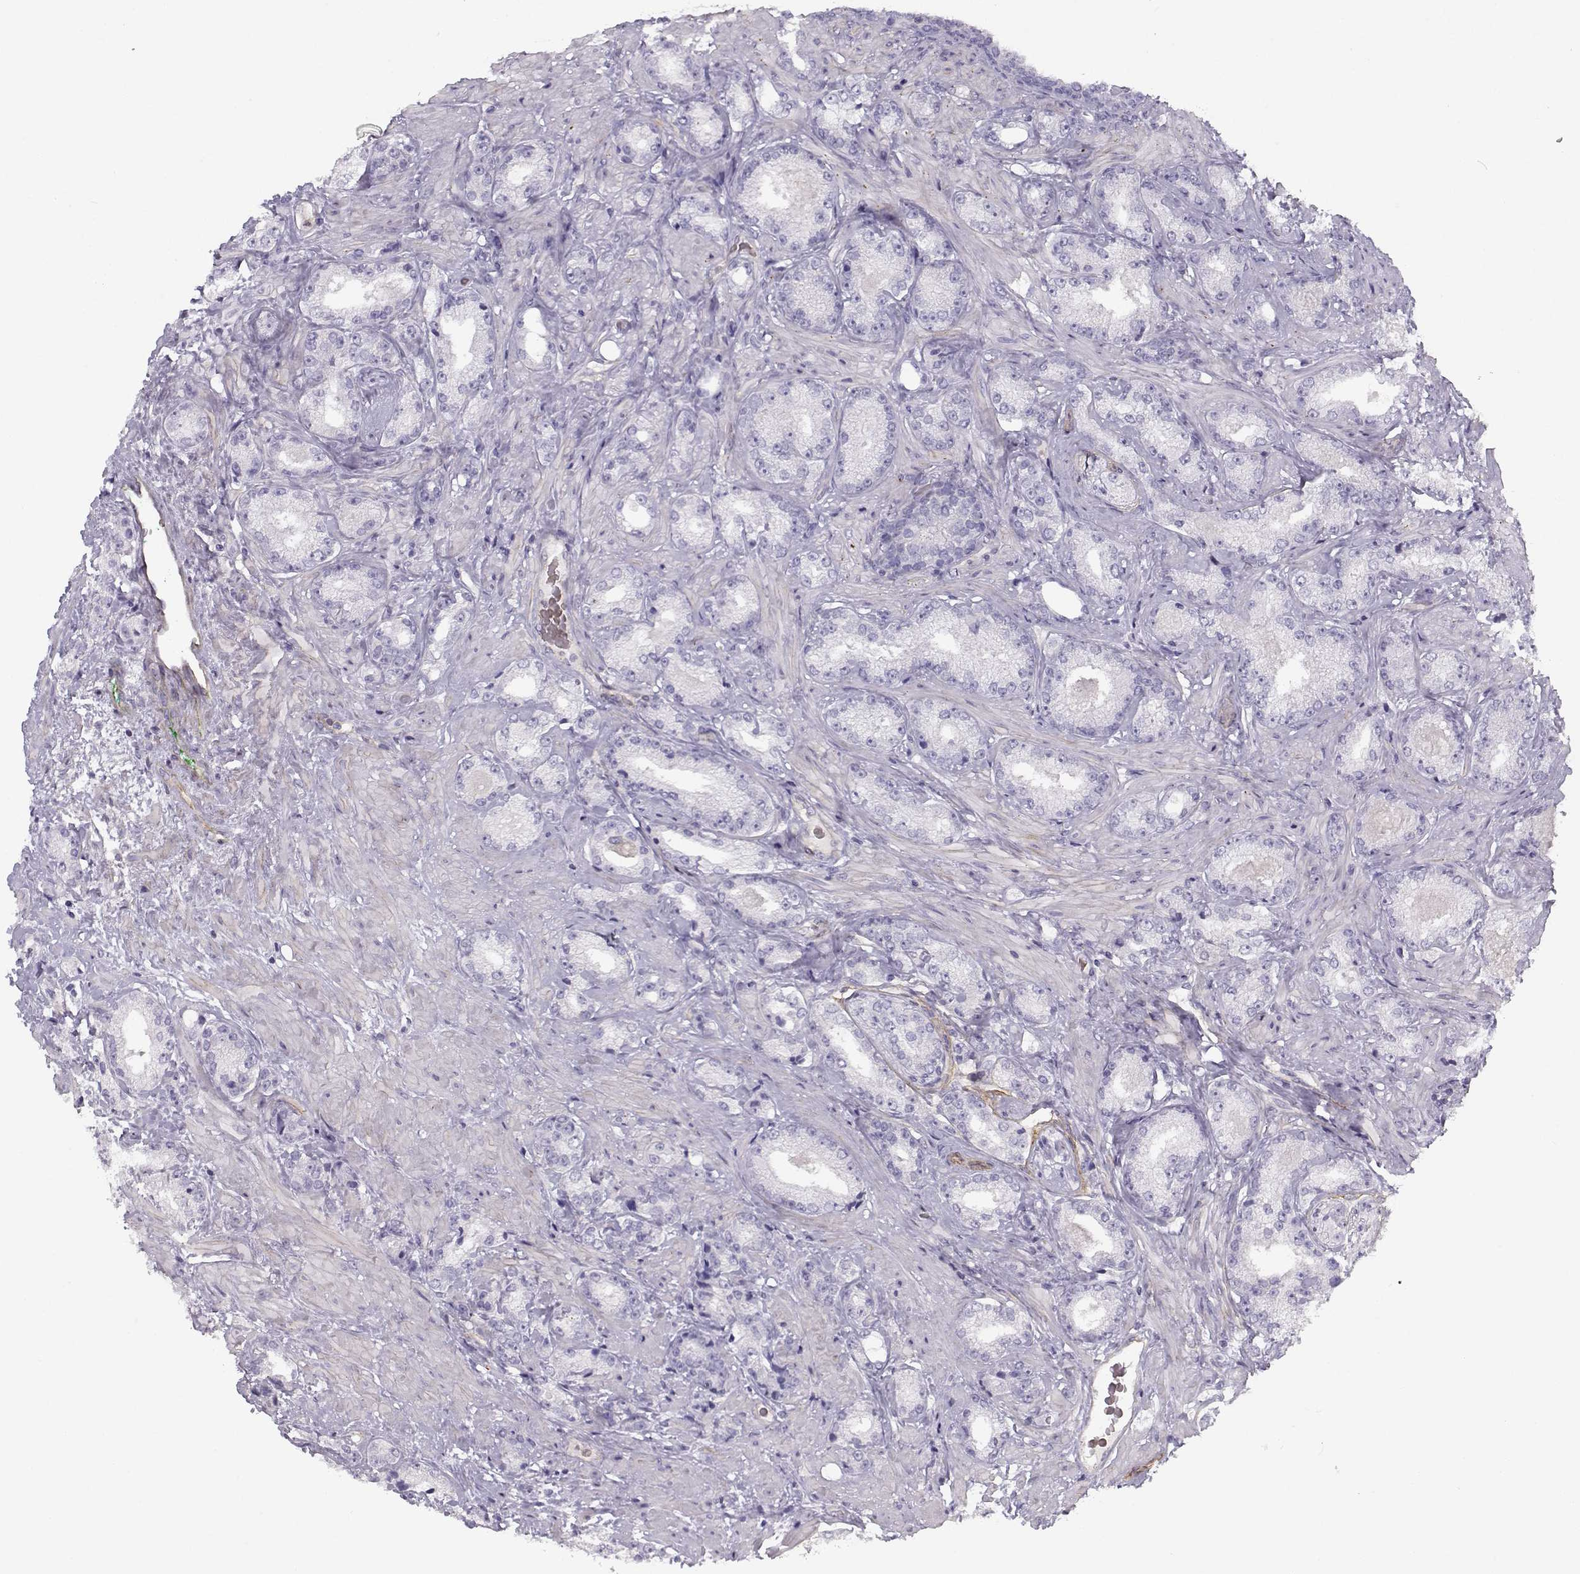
{"staining": {"intensity": "negative", "quantity": "none", "location": "none"}, "tissue": "prostate cancer", "cell_type": "Tumor cells", "image_type": "cancer", "snomed": [{"axis": "morphology", "description": "Adenocarcinoma, Low grade"}, {"axis": "topography", "description": "Prostate"}], "caption": "Tumor cells show no significant protein positivity in adenocarcinoma (low-grade) (prostate).", "gene": "MYO1A", "patient": {"sex": "male", "age": 68}}